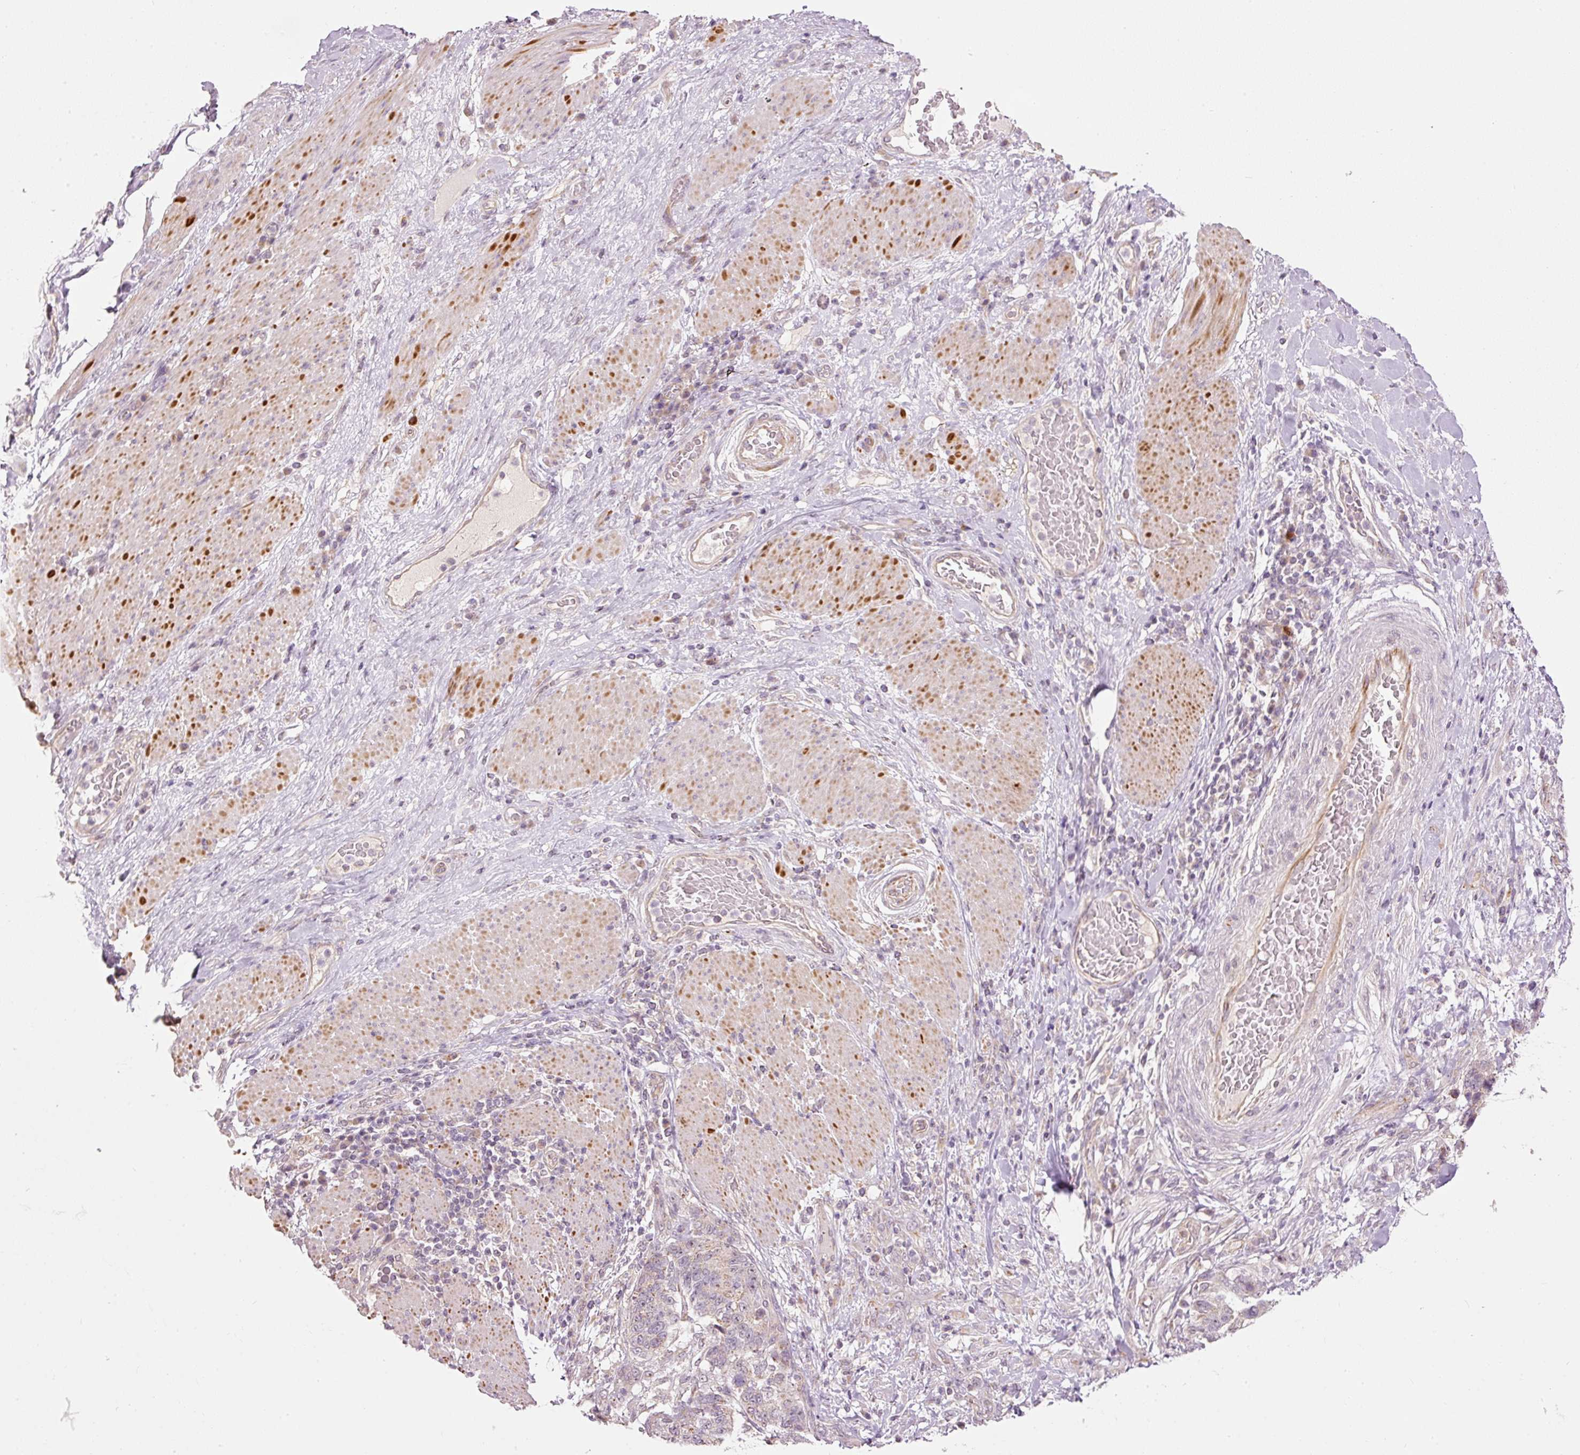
{"staining": {"intensity": "negative", "quantity": "none", "location": "none"}, "tissue": "stomach cancer", "cell_type": "Tumor cells", "image_type": "cancer", "snomed": [{"axis": "morphology", "description": "Normal tissue, NOS"}, {"axis": "morphology", "description": "Adenocarcinoma, NOS"}, {"axis": "topography", "description": "Stomach"}], "caption": "This histopathology image is of stomach cancer (adenocarcinoma) stained with immunohistochemistry to label a protein in brown with the nuclei are counter-stained blue. There is no expression in tumor cells. Brightfield microscopy of immunohistochemistry (IHC) stained with DAB (3,3'-diaminobenzidine) (brown) and hematoxylin (blue), captured at high magnification.", "gene": "CDC20B", "patient": {"sex": "female", "age": 64}}